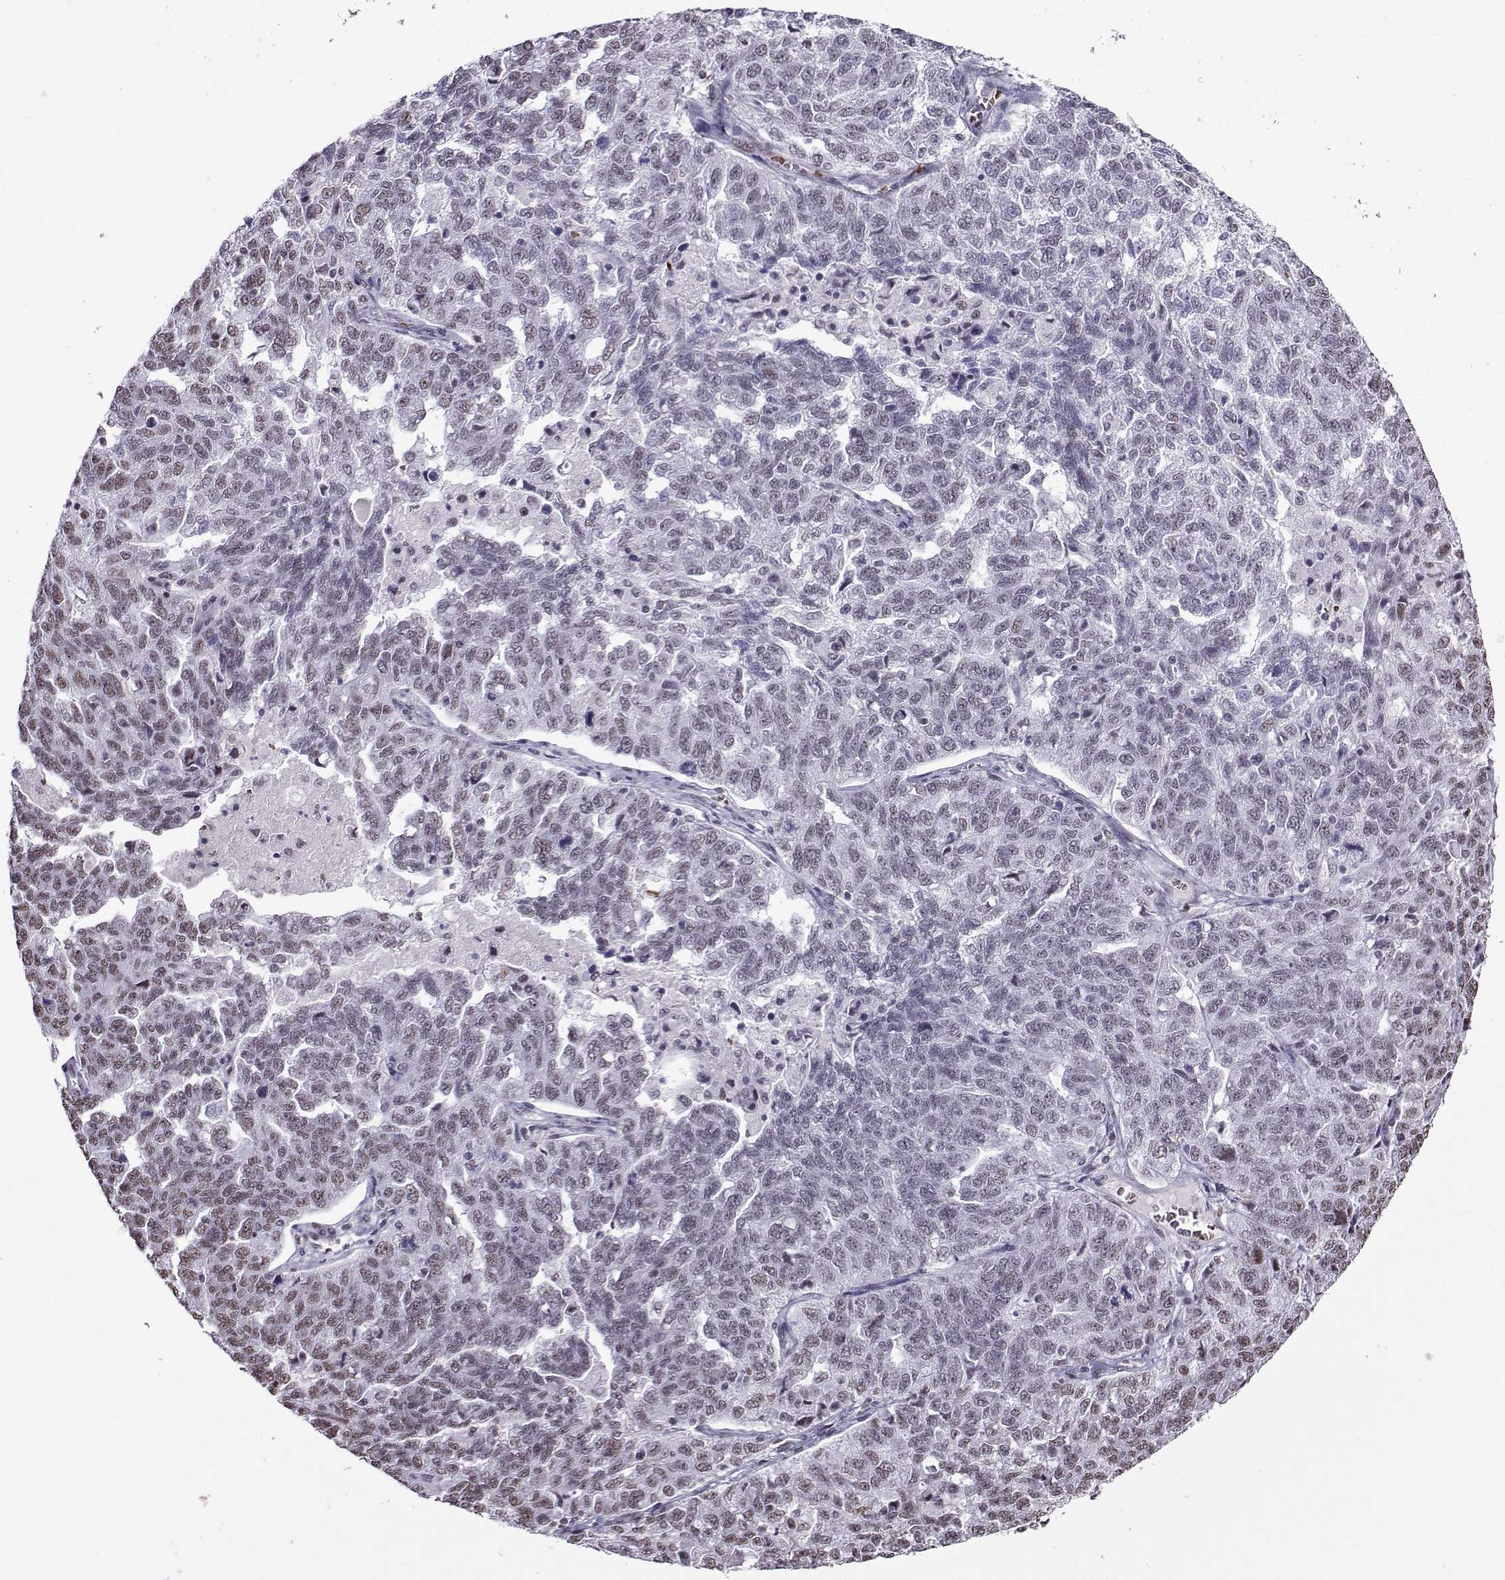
{"staining": {"intensity": "negative", "quantity": "none", "location": "none"}, "tissue": "ovarian cancer", "cell_type": "Tumor cells", "image_type": "cancer", "snomed": [{"axis": "morphology", "description": "Cystadenocarcinoma, serous, NOS"}, {"axis": "topography", "description": "Ovary"}], "caption": "The immunohistochemistry (IHC) histopathology image has no significant staining in tumor cells of serous cystadenocarcinoma (ovarian) tissue.", "gene": "CCNK", "patient": {"sex": "female", "age": 71}}